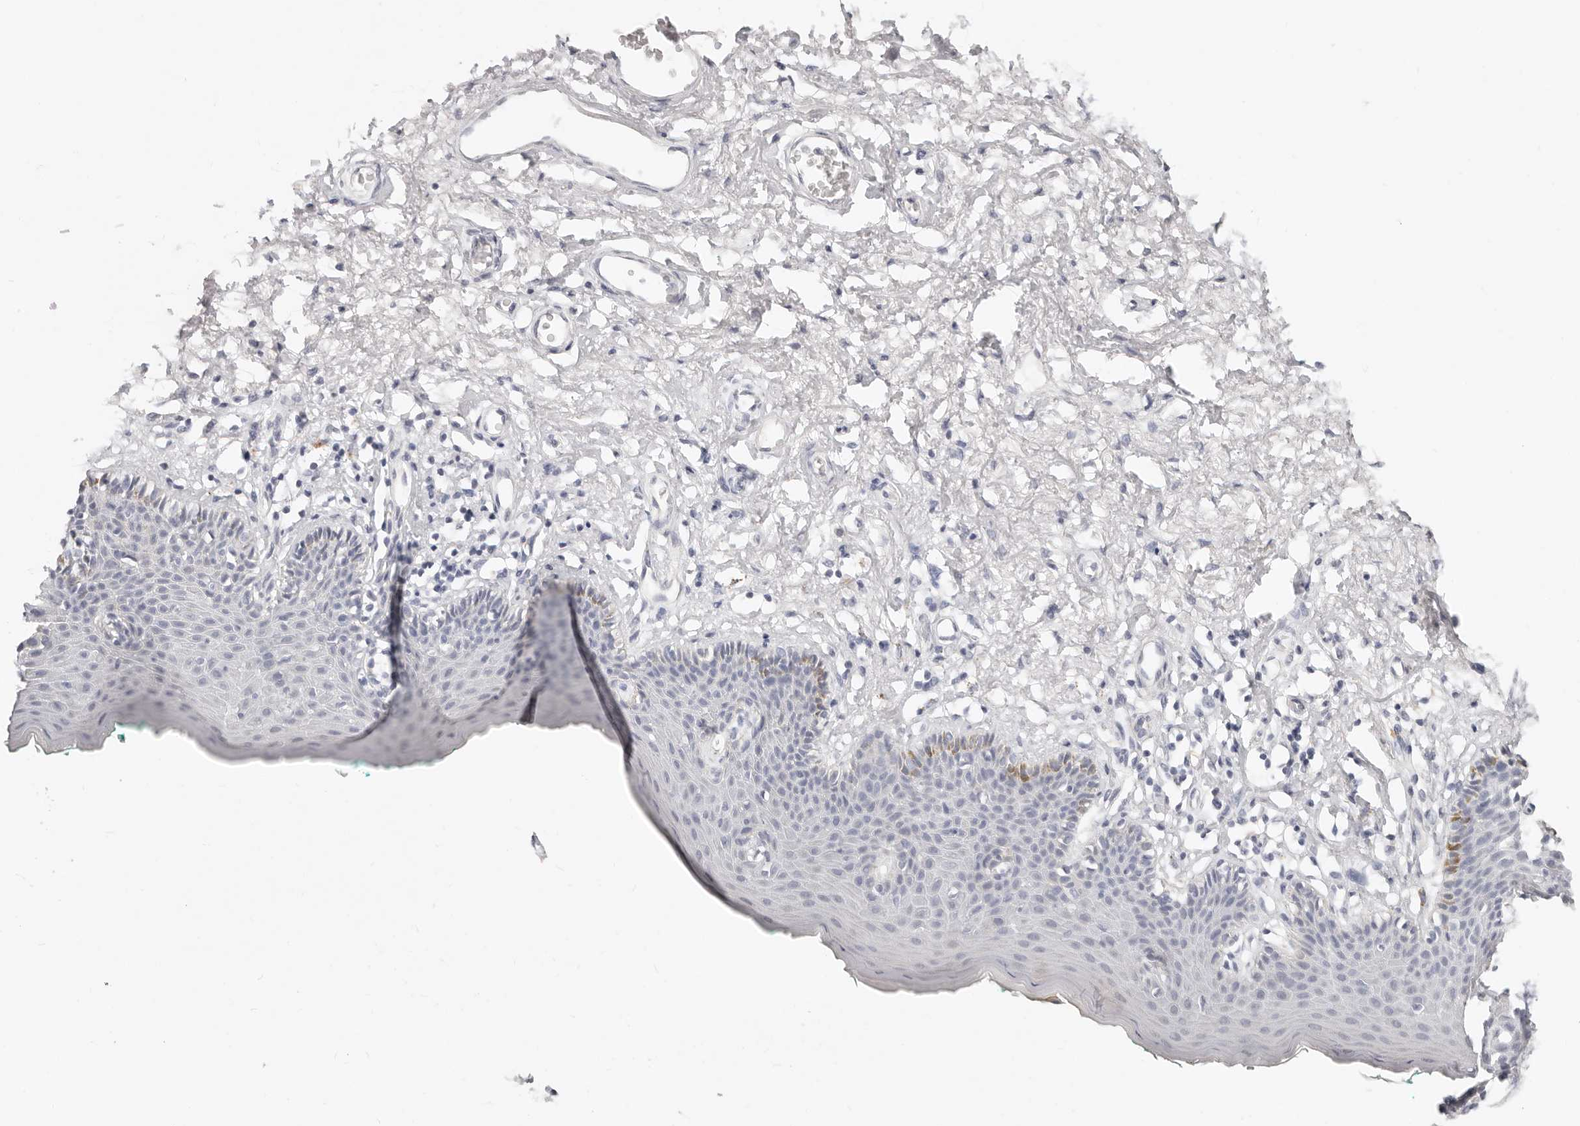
{"staining": {"intensity": "weak", "quantity": "<25%", "location": "cytoplasmic/membranous"}, "tissue": "skin", "cell_type": "Epidermal cells", "image_type": "normal", "snomed": [{"axis": "morphology", "description": "Normal tissue, NOS"}, {"axis": "topography", "description": "Vulva"}], "caption": "DAB (3,3'-diaminobenzidine) immunohistochemical staining of benign human skin demonstrates no significant positivity in epidermal cells.", "gene": "TMEM63B", "patient": {"sex": "female", "age": 66}}